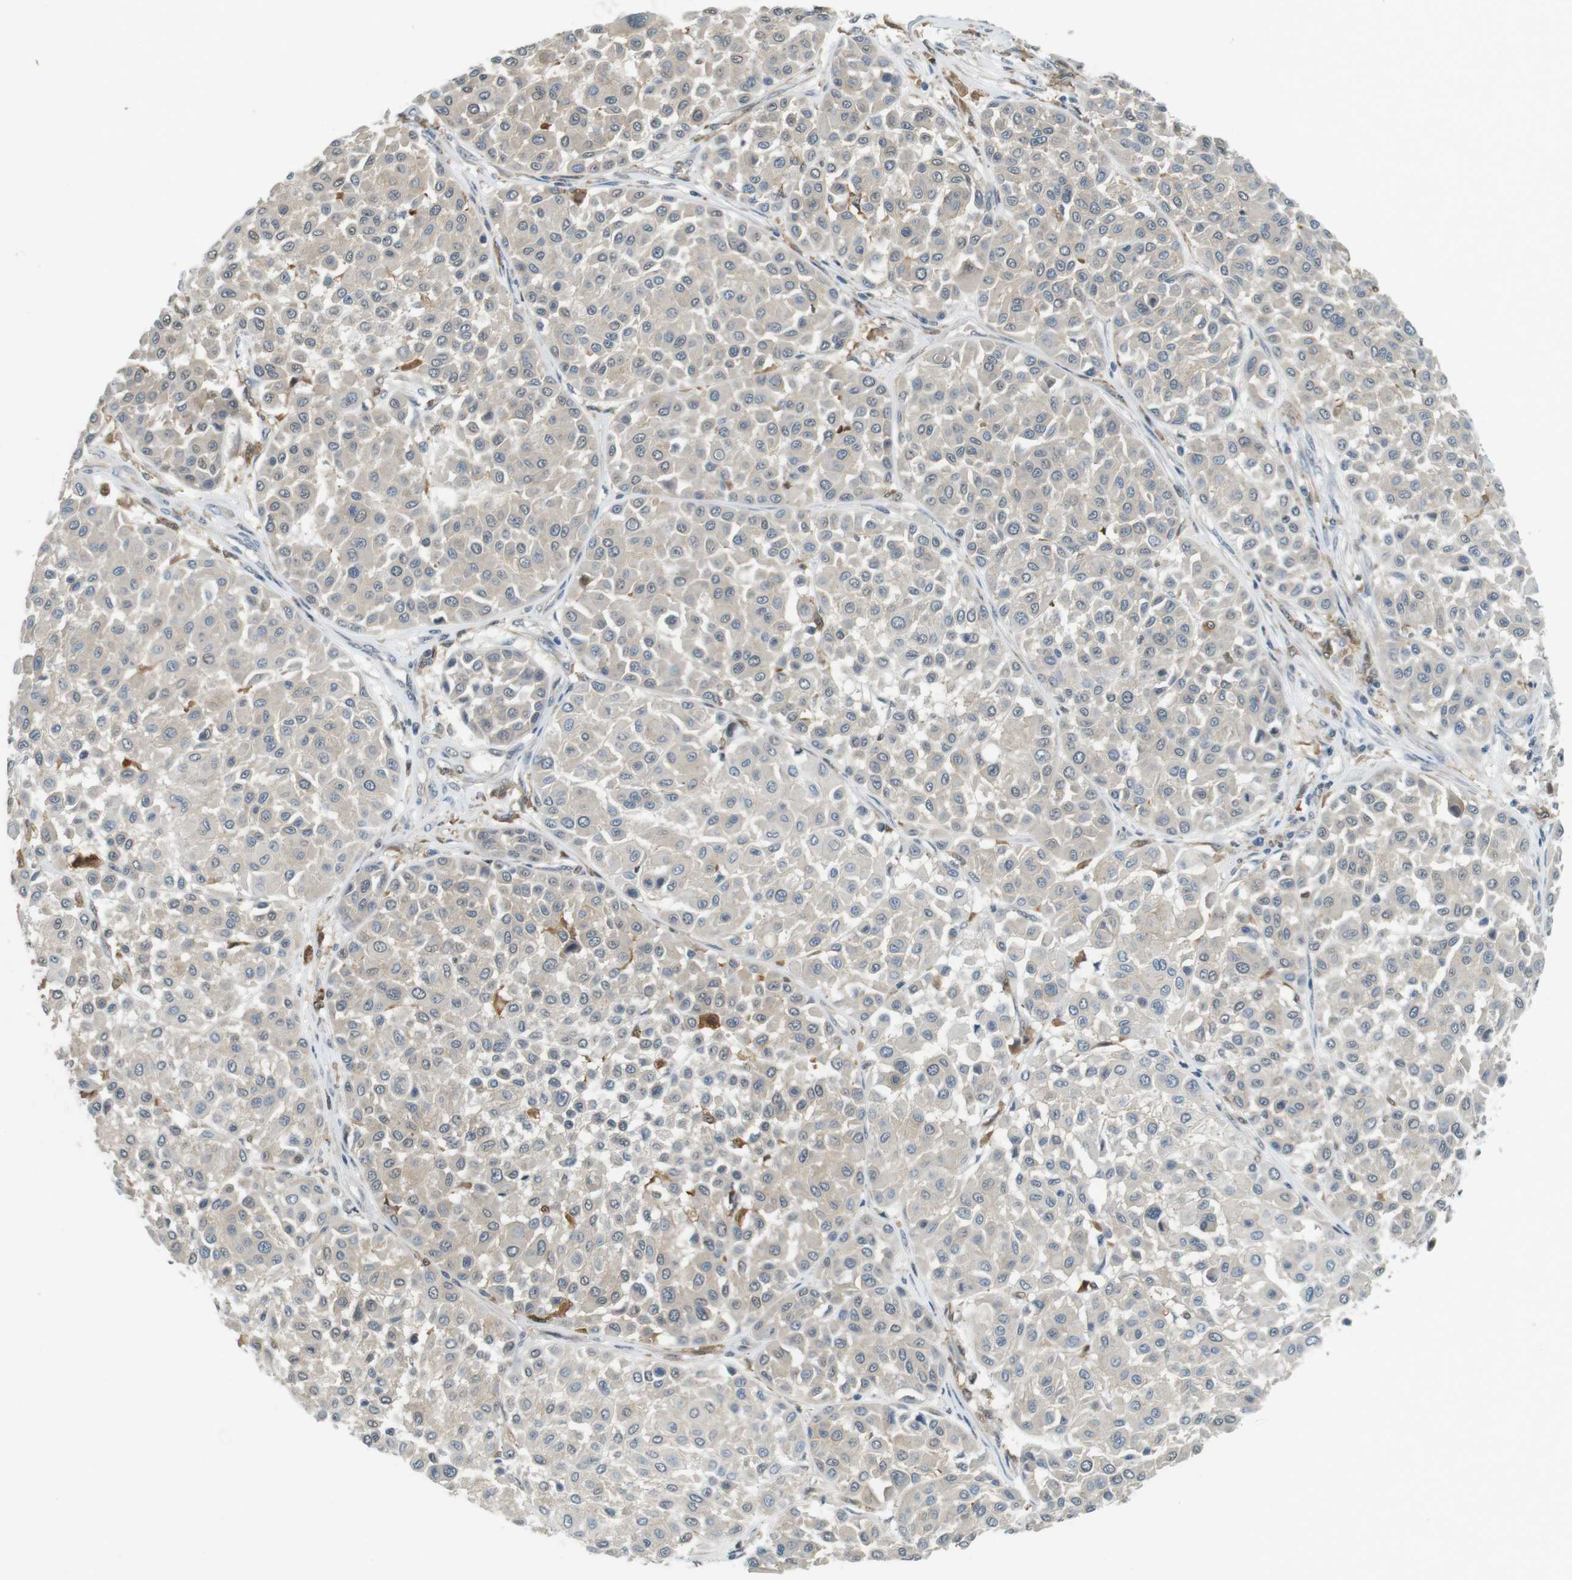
{"staining": {"intensity": "negative", "quantity": "none", "location": "none"}, "tissue": "melanoma", "cell_type": "Tumor cells", "image_type": "cancer", "snomed": [{"axis": "morphology", "description": "Malignant melanoma, Metastatic site"}, {"axis": "topography", "description": "Soft tissue"}], "caption": "Immunohistochemical staining of malignant melanoma (metastatic site) exhibits no significant expression in tumor cells.", "gene": "CDK14", "patient": {"sex": "male", "age": 41}}